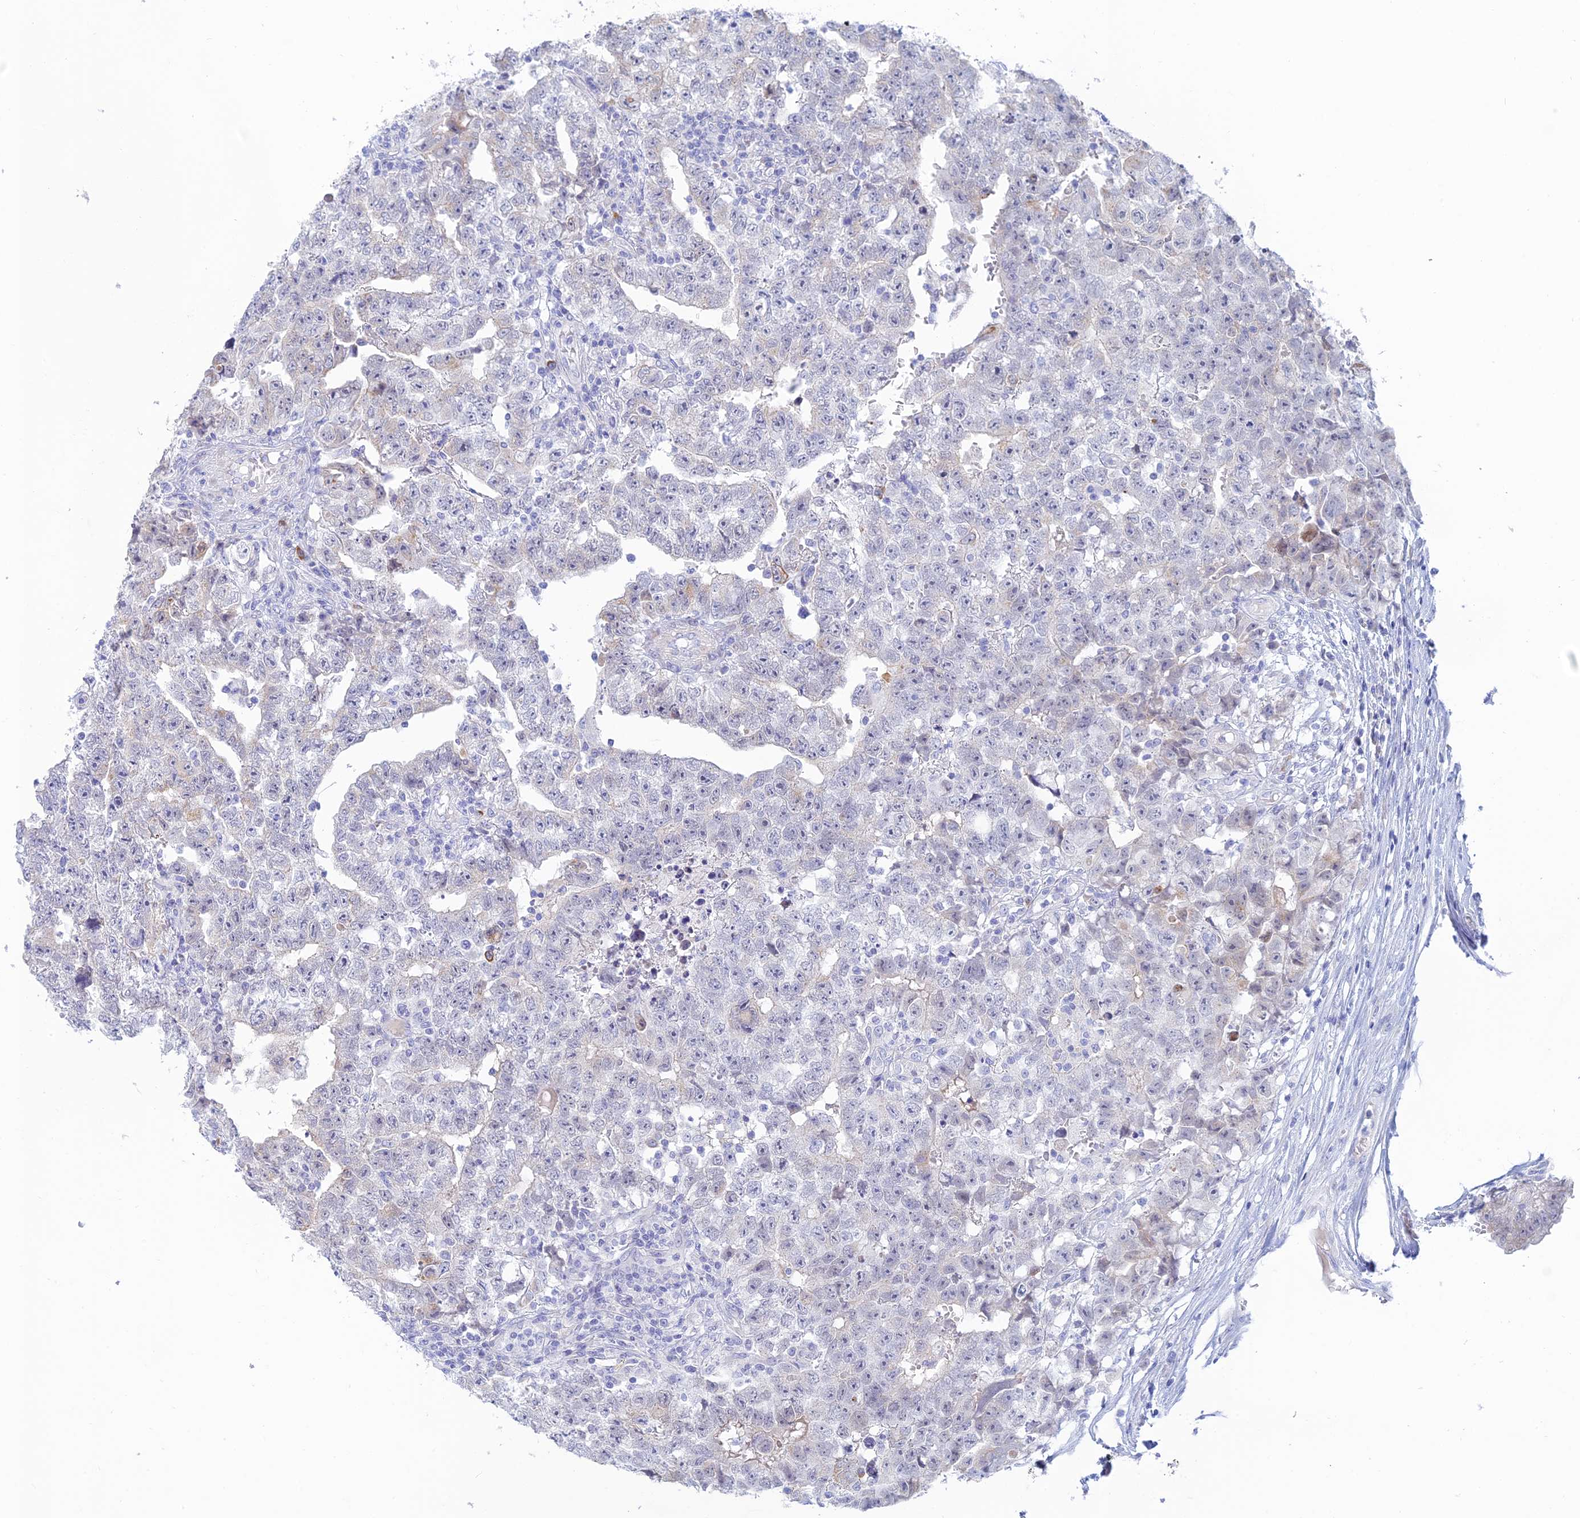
{"staining": {"intensity": "negative", "quantity": "none", "location": "none"}, "tissue": "testis cancer", "cell_type": "Tumor cells", "image_type": "cancer", "snomed": [{"axis": "morphology", "description": "Carcinoma, Embryonal, NOS"}, {"axis": "topography", "description": "Testis"}], "caption": "DAB immunohistochemical staining of embryonal carcinoma (testis) exhibits no significant positivity in tumor cells.", "gene": "CEP152", "patient": {"sex": "male", "age": 25}}